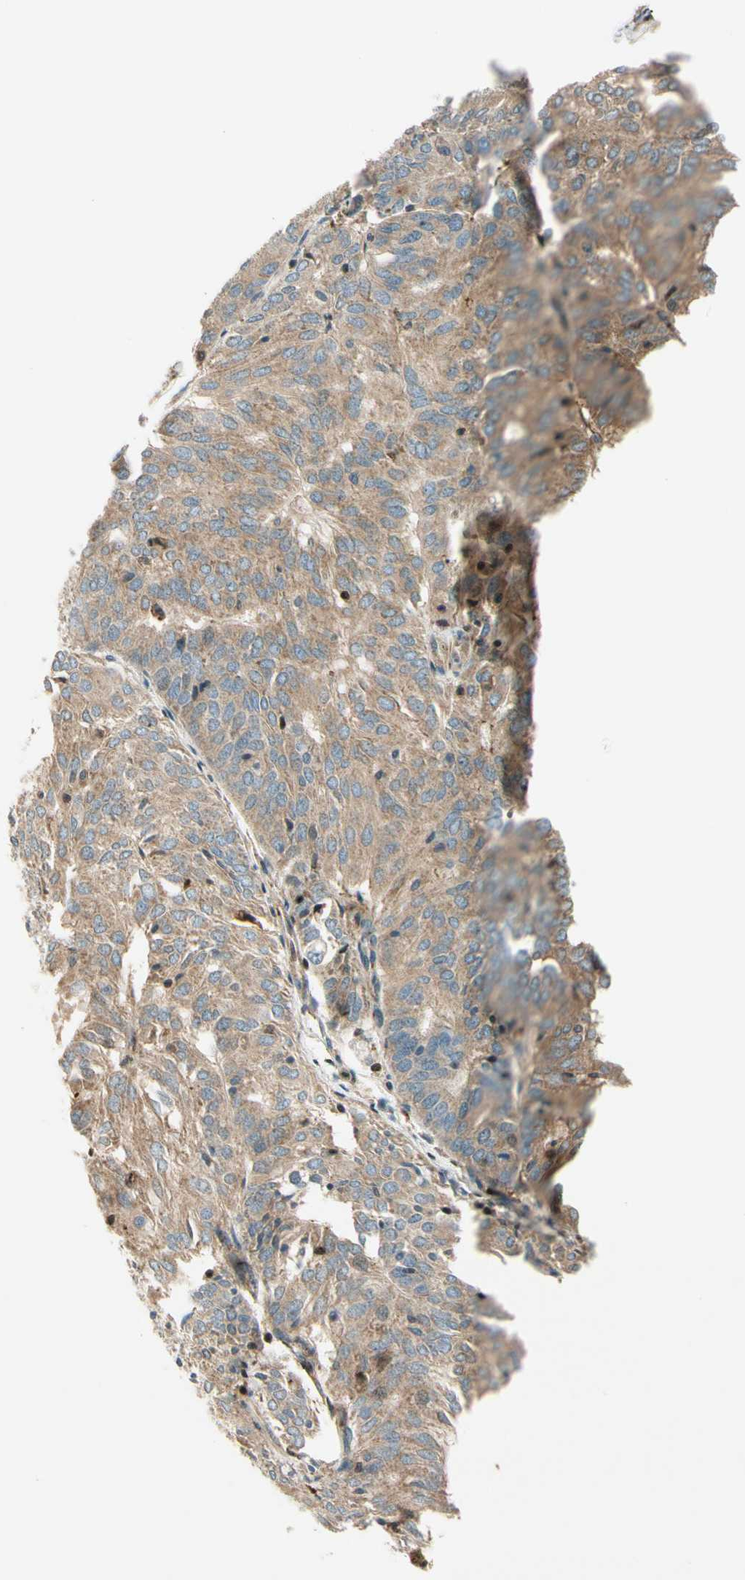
{"staining": {"intensity": "weak", "quantity": ">75%", "location": "cytoplasmic/membranous"}, "tissue": "endometrial cancer", "cell_type": "Tumor cells", "image_type": "cancer", "snomed": [{"axis": "morphology", "description": "Adenocarcinoma, NOS"}, {"axis": "topography", "description": "Uterus"}], "caption": "Endometrial cancer stained with a protein marker reveals weak staining in tumor cells.", "gene": "CDH6", "patient": {"sex": "female", "age": 60}}